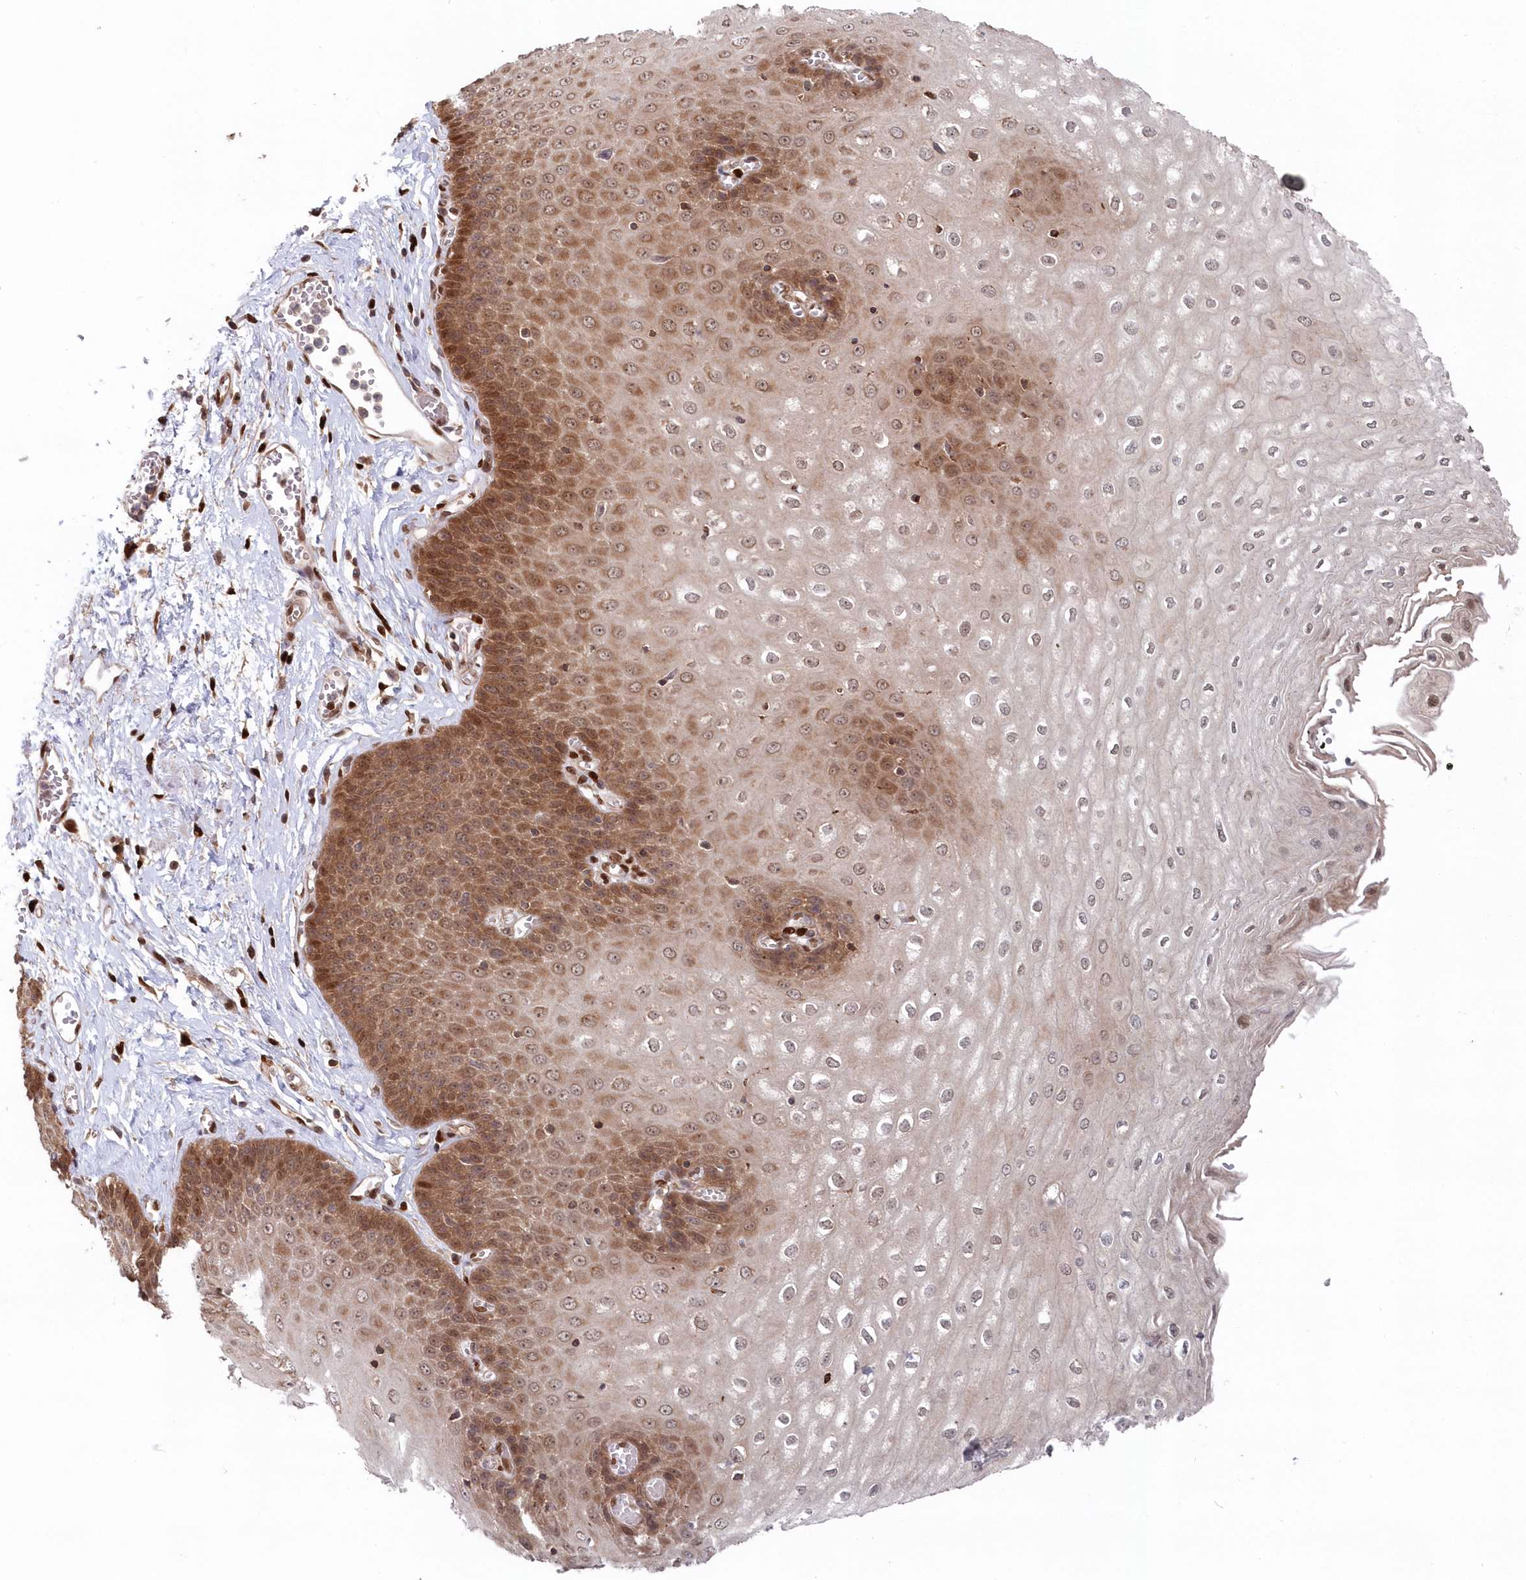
{"staining": {"intensity": "moderate", "quantity": ">75%", "location": "cytoplasmic/membranous,nuclear"}, "tissue": "esophagus", "cell_type": "Squamous epithelial cells", "image_type": "normal", "snomed": [{"axis": "morphology", "description": "Normal tissue, NOS"}, {"axis": "topography", "description": "Esophagus"}], "caption": "Immunohistochemical staining of normal esophagus shows medium levels of moderate cytoplasmic/membranous,nuclear expression in approximately >75% of squamous epithelial cells.", "gene": "ABHD14B", "patient": {"sex": "male", "age": 60}}